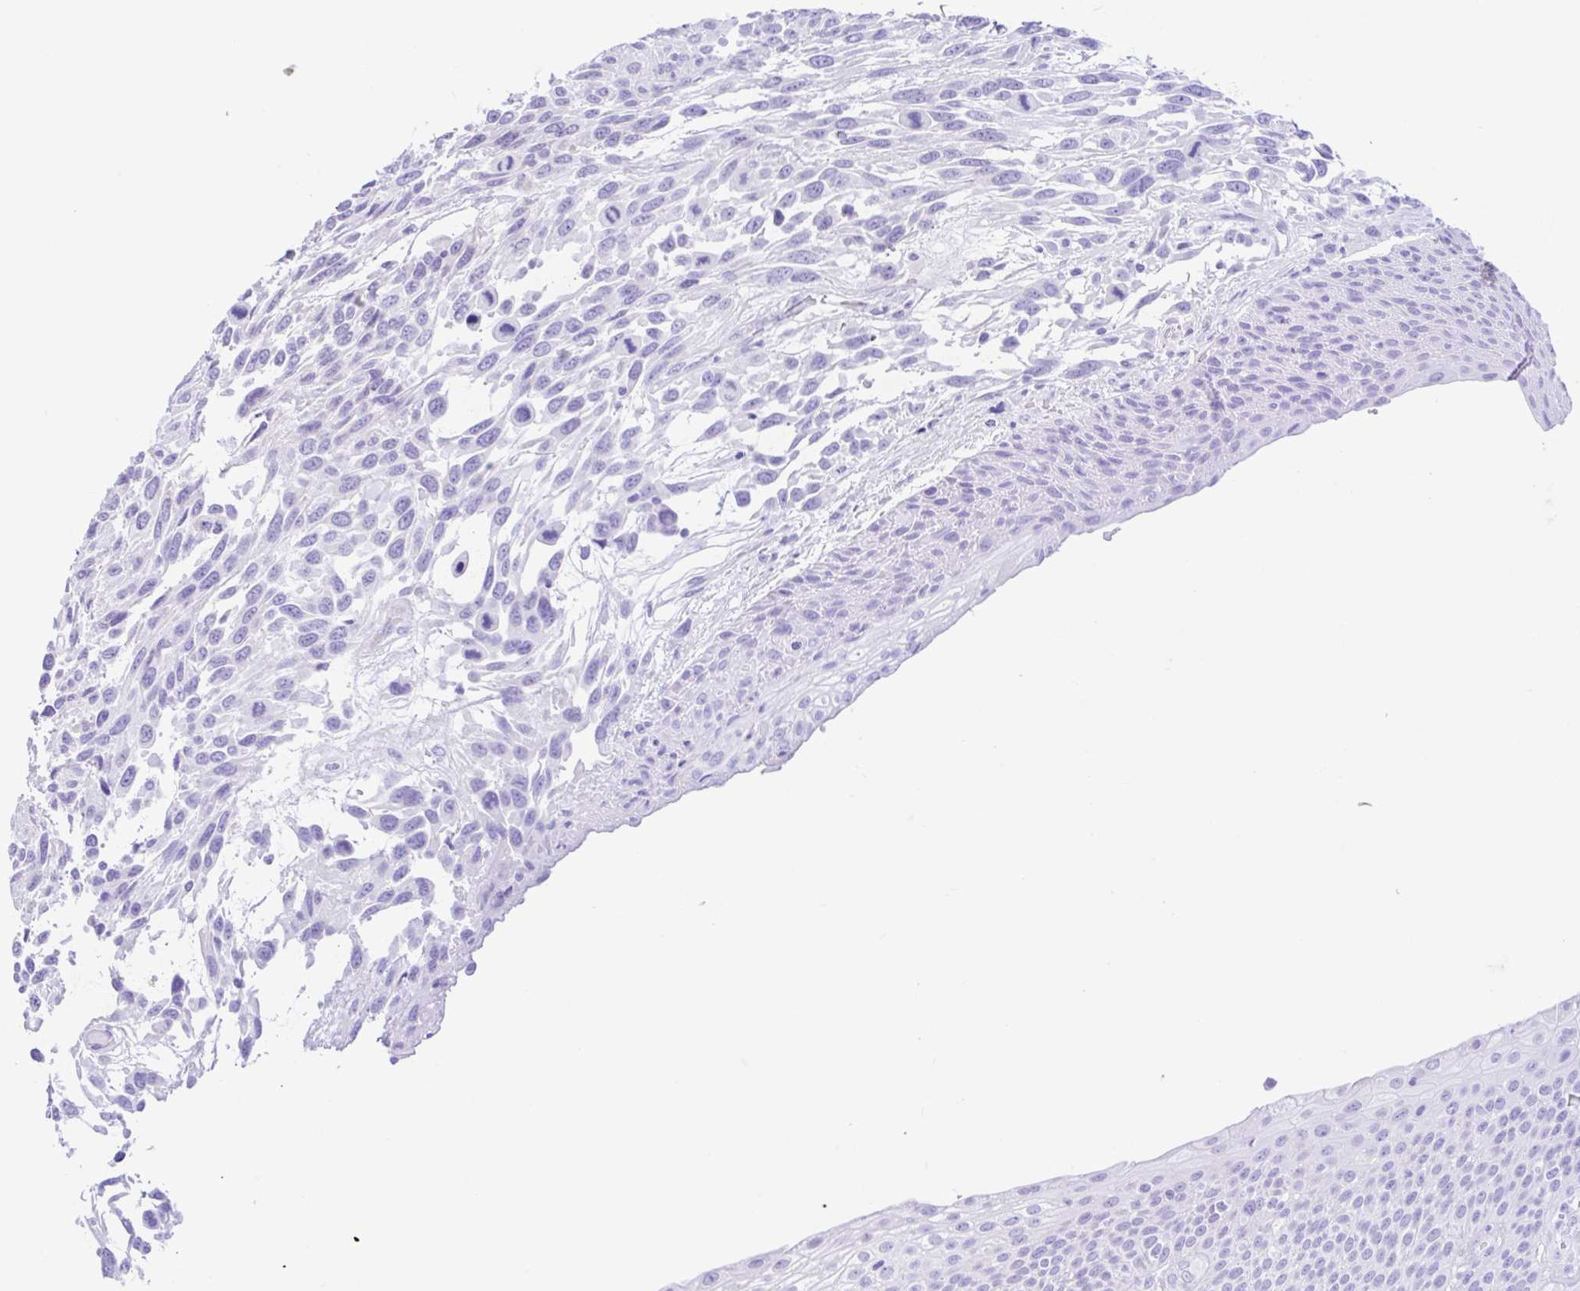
{"staining": {"intensity": "negative", "quantity": "none", "location": "none"}, "tissue": "urothelial cancer", "cell_type": "Tumor cells", "image_type": "cancer", "snomed": [{"axis": "morphology", "description": "Urothelial carcinoma, High grade"}, {"axis": "topography", "description": "Urinary bladder"}], "caption": "DAB immunohistochemical staining of urothelial carcinoma (high-grade) reveals no significant expression in tumor cells.", "gene": "NDUFS2", "patient": {"sex": "female", "age": 70}}